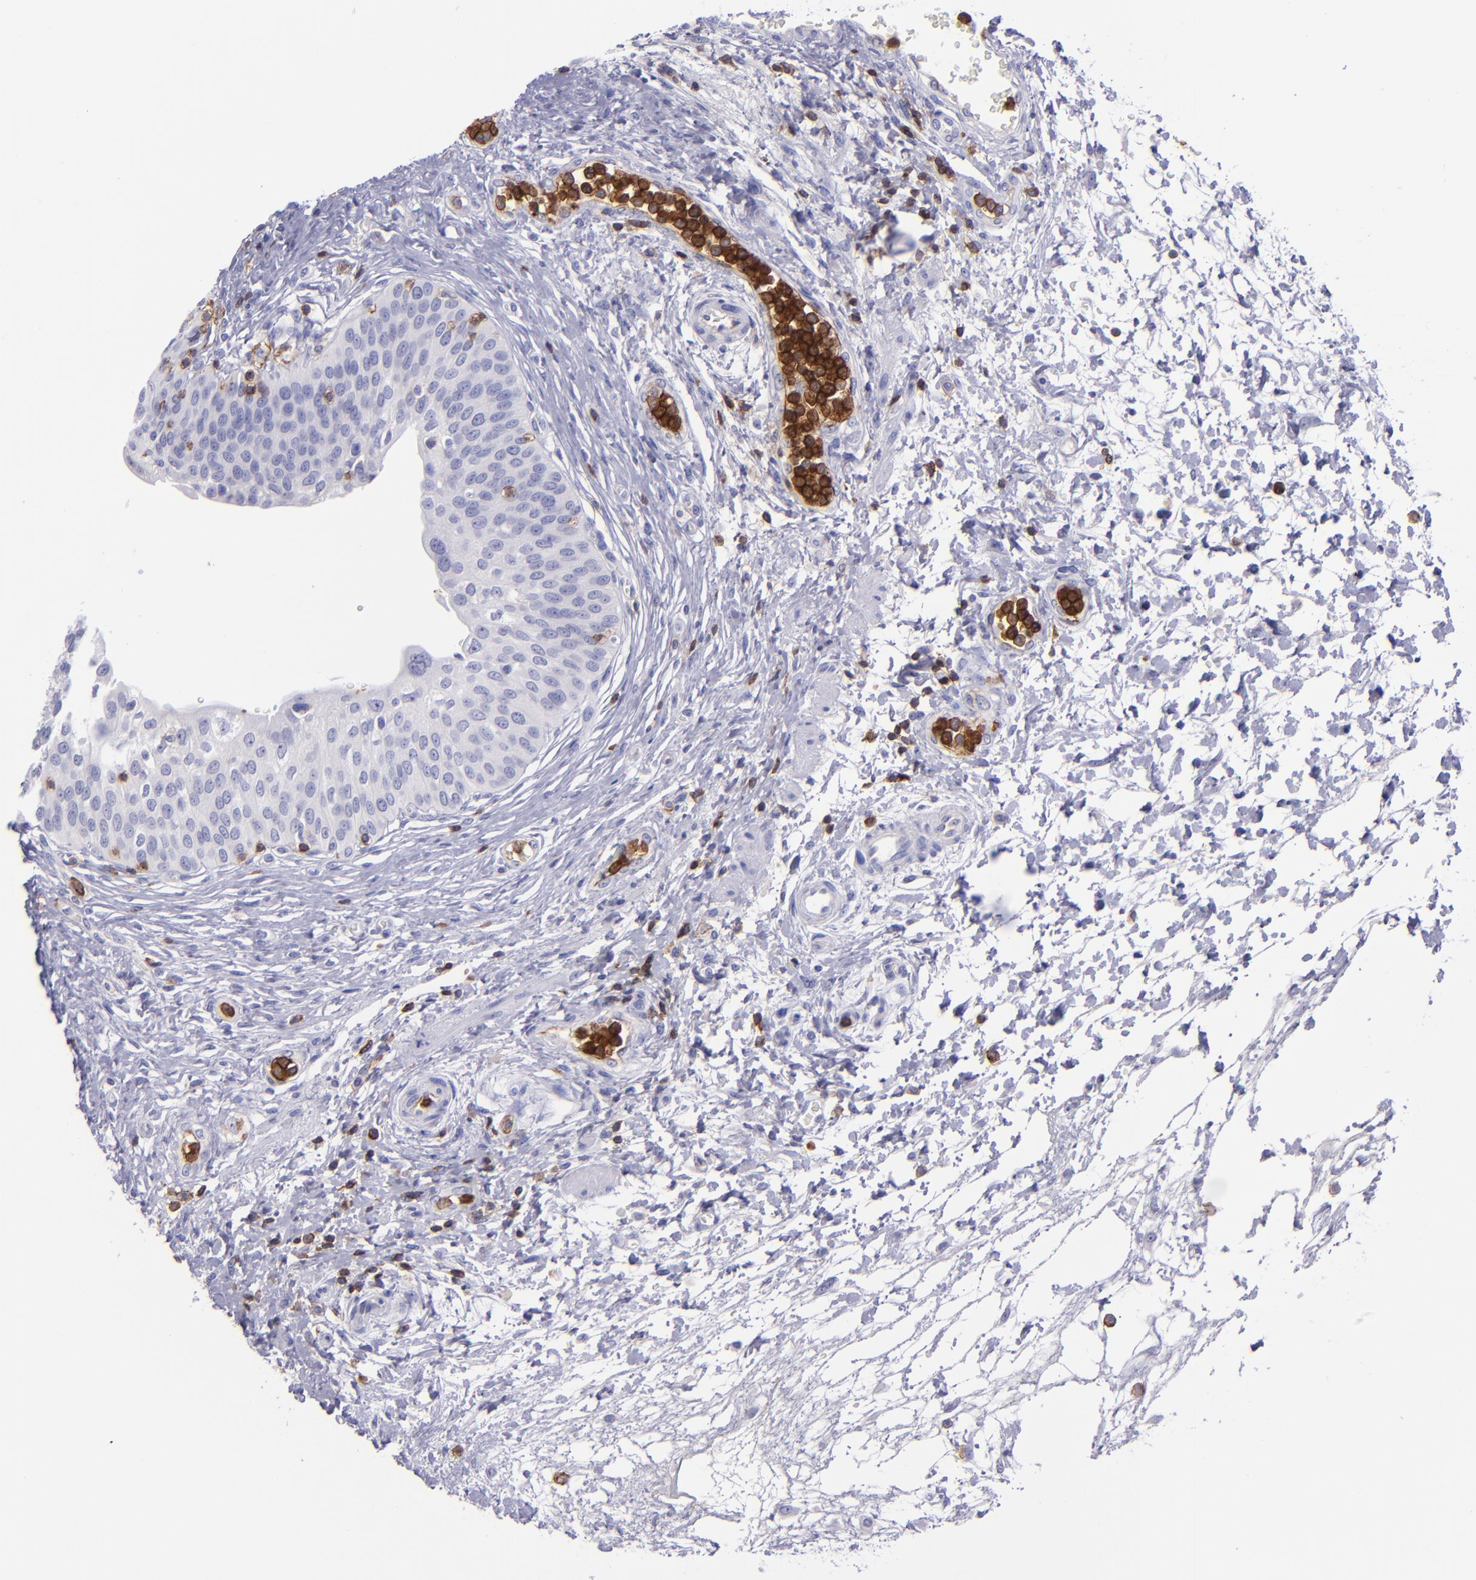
{"staining": {"intensity": "weak", "quantity": "<25%", "location": "cytoplasmic/membranous"}, "tissue": "urinary bladder", "cell_type": "Urothelial cells", "image_type": "normal", "snomed": [{"axis": "morphology", "description": "Normal tissue, NOS"}, {"axis": "topography", "description": "Smooth muscle"}, {"axis": "topography", "description": "Urinary bladder"}], "caption": "This is an IHC histopathology image of normal human urinary bladder. There is no expression in urothelial cells.", "gene": "ICAM3", "patient": {"sex": "male", "age": 35}}